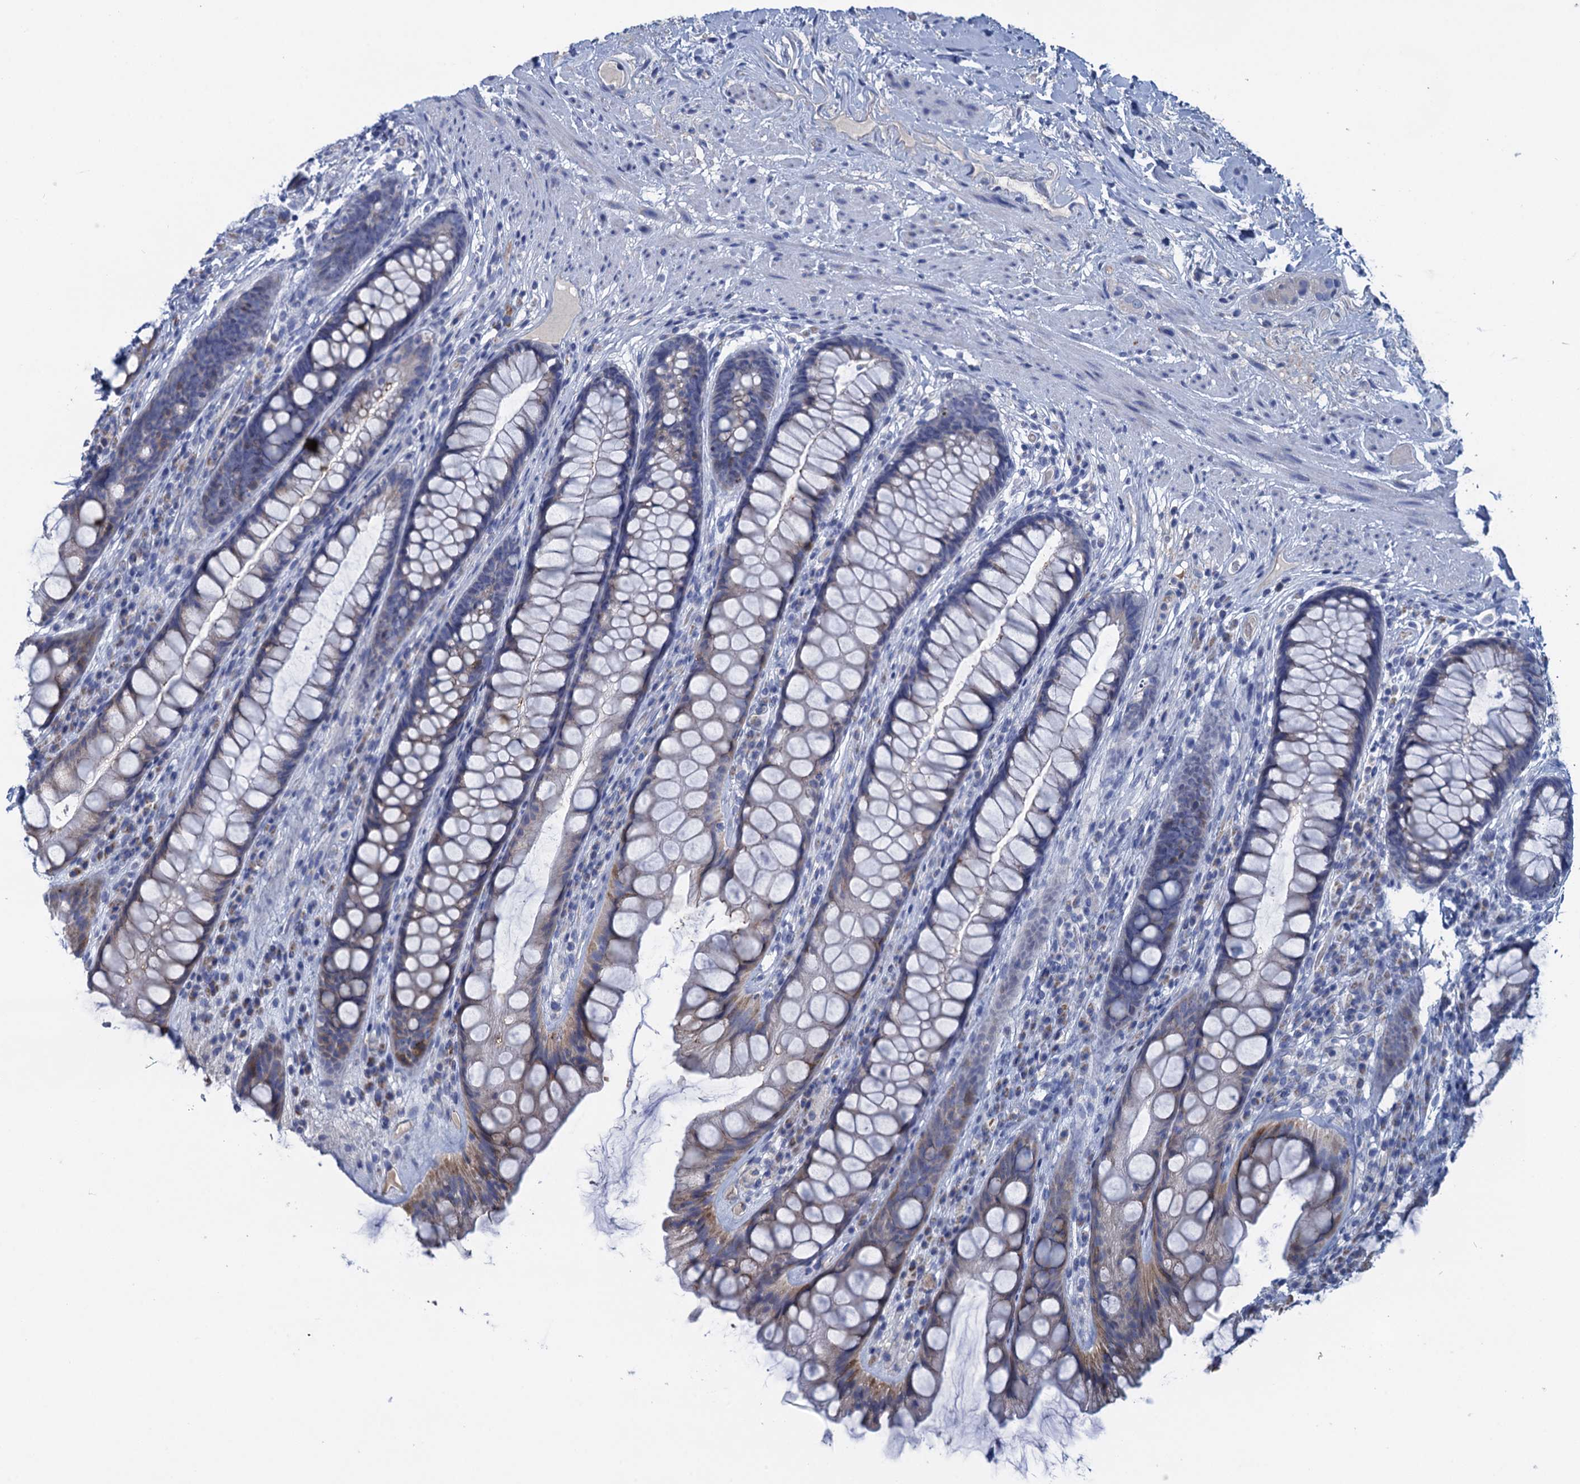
{"staining": {"intensity": "moderate", "quantity": "25%-75%", "location": "cytoplasmic/membranous"}, "tissue": "rectum", "cell_type": "Glandular cells", "image_type": "normal", "snomed": [{"axis": "morphology", "description": "Normal tissue, NOS"}, {"axis": "topography", "description": "Rectum"}], "caption": "A high-resolution image shows immunohistochemistry staining of normal rectum, which displays moderate cytoplasmic/membranous positivity in about 25%-75% of glandular cells.", "gene": "SCEL", "patient": {"sex": "male", "age": 74}}